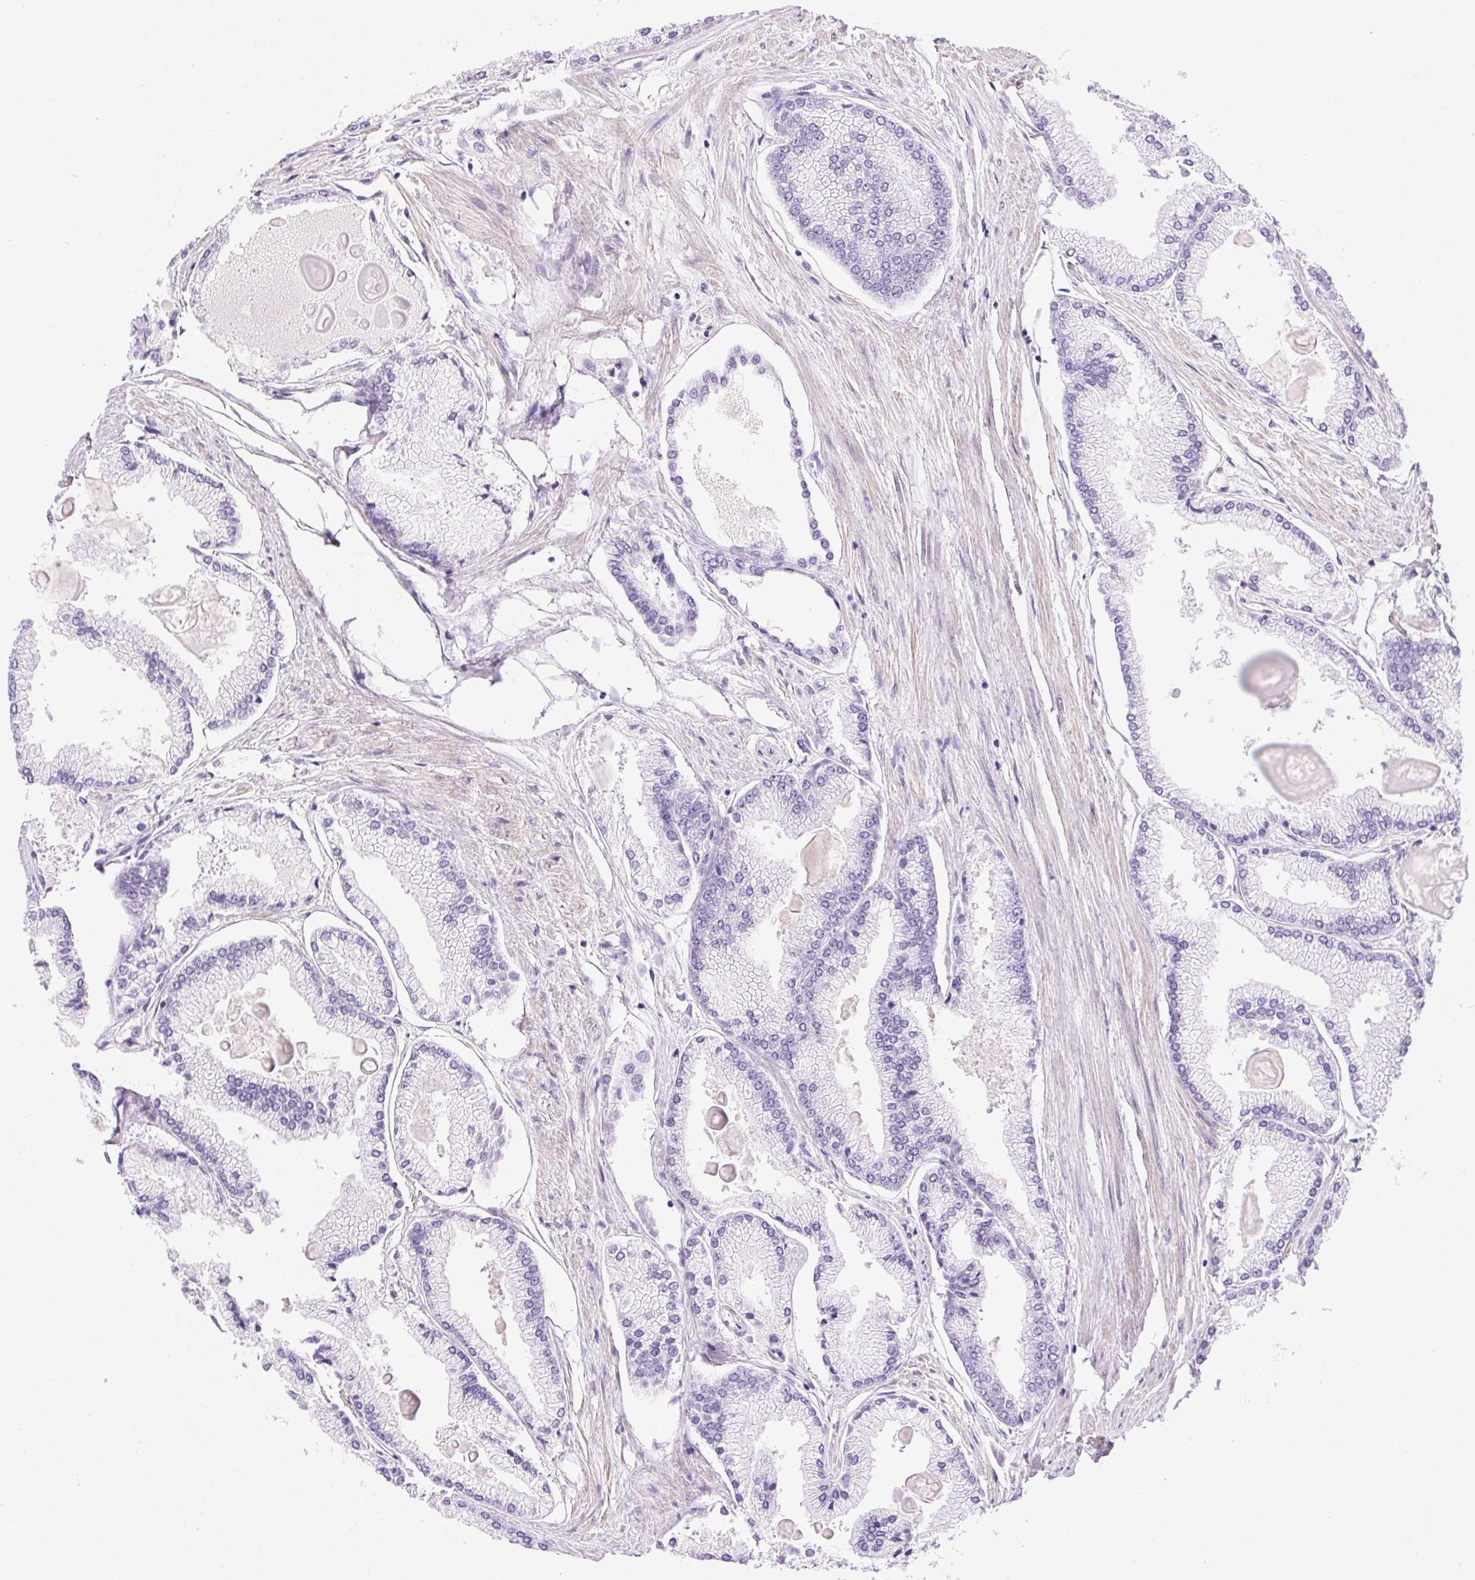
{"staining": {"intensity": "negative", "quantity": "none", "location": "none"}, "tissue": "prostate cancer", "cell_type": "Tumor cells", "image_type": "cancer", "snomed": [{"axis": "morphology", "description": "Adenocarcinoma, High grade"}, {"axis": "topography", "description": "Prostate"}], "caption": "IHC micrograph of neoplastic tissue: human prostate high-grade adenocarcinoma stained with DAB reveals no significant protein positivity in tumor cells.", "gene": "SHCBP1L", "patient": {"sex": "male", "age": 68}}